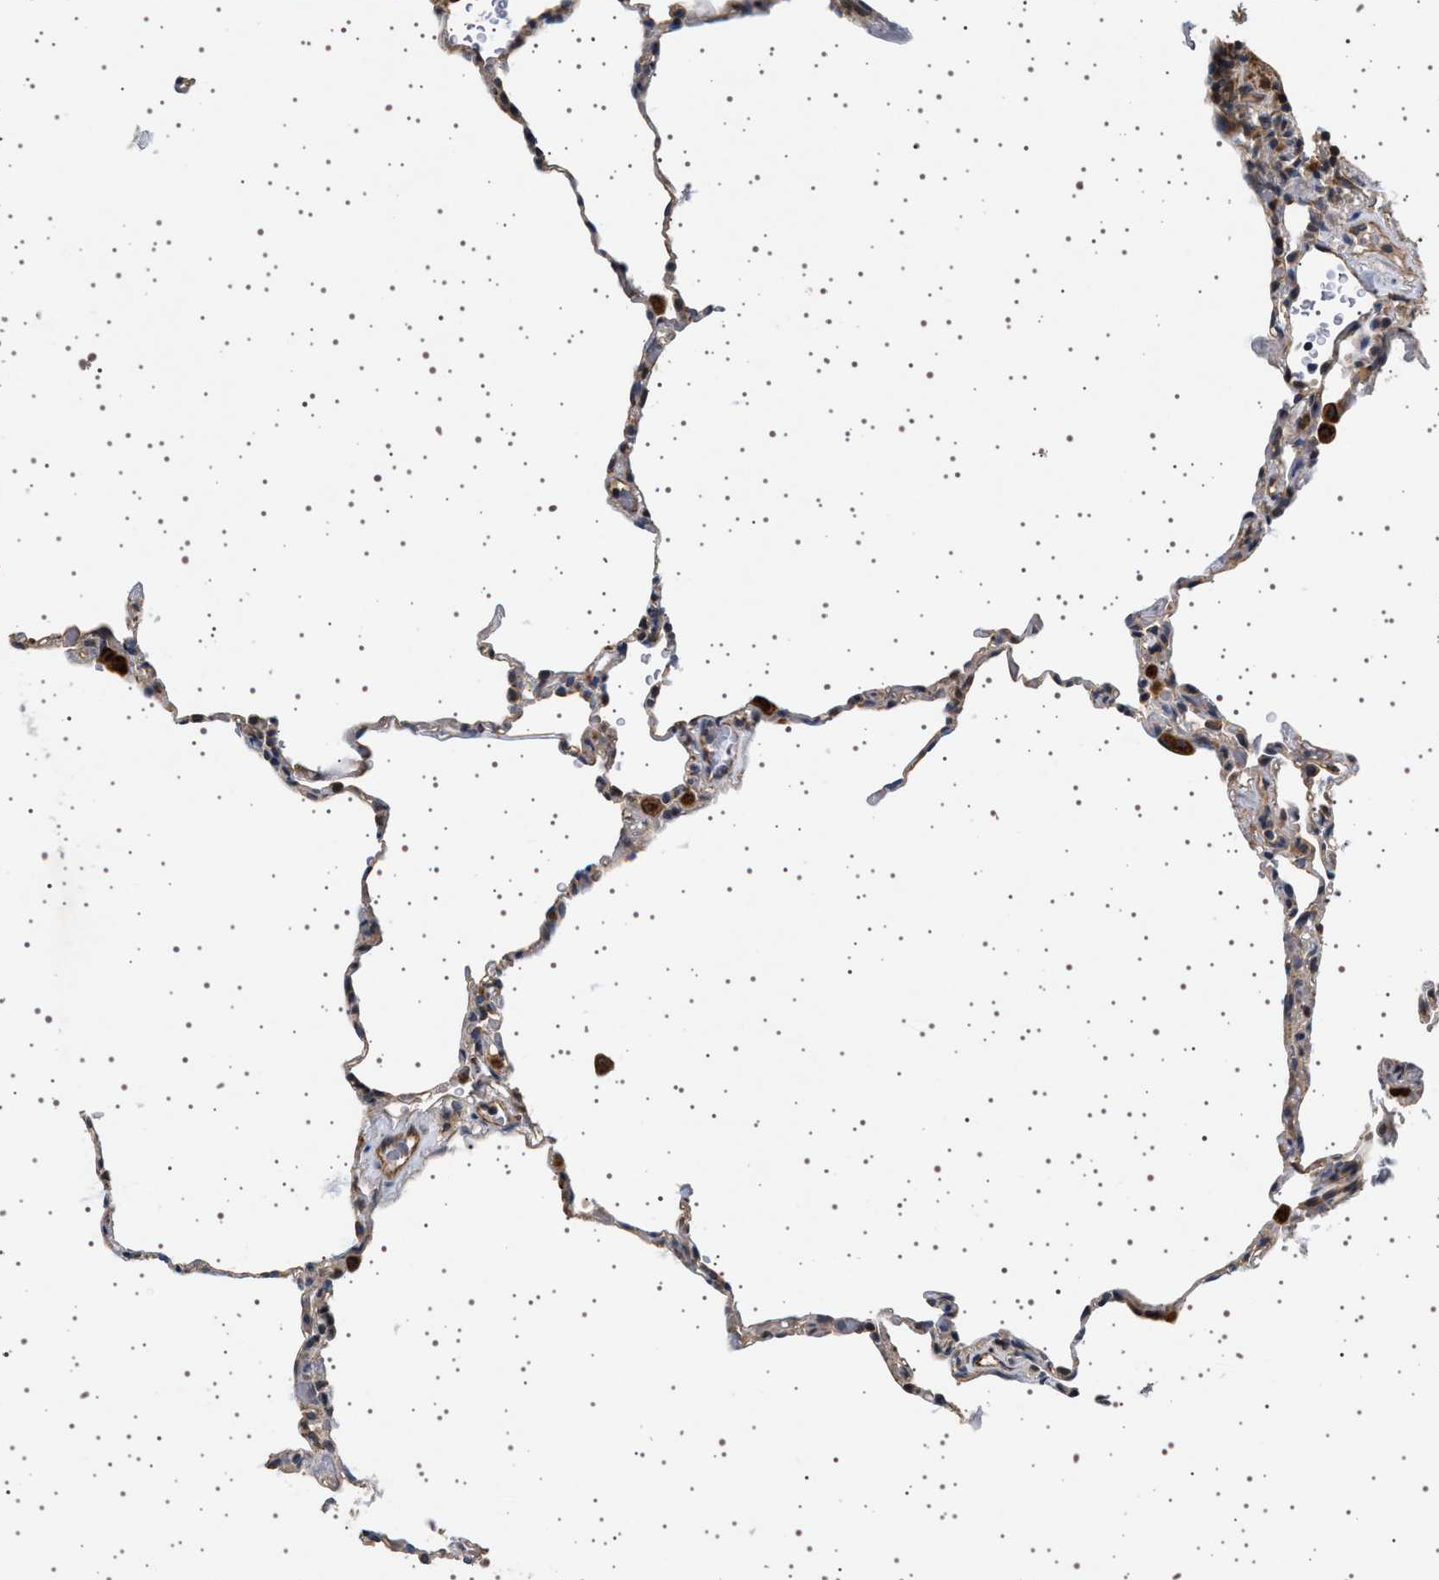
{"staining": {"intensity": "negative", "quantity": "none", "location": "none"}, "tissue": "lung", "cell_type": "Alveolar cells", "image_type": "normal", "snomed": [{"axis": "morphology", "description": "Normal tissue, NOS"}, {"axis": "topography", "description": "Lung"}], "caption": "Immunohistochemistry of normal lung demonstrates no positivity in alveolar cells.", "gene": "TRUB2", "patient": {"sex": "male", "age": 59}}